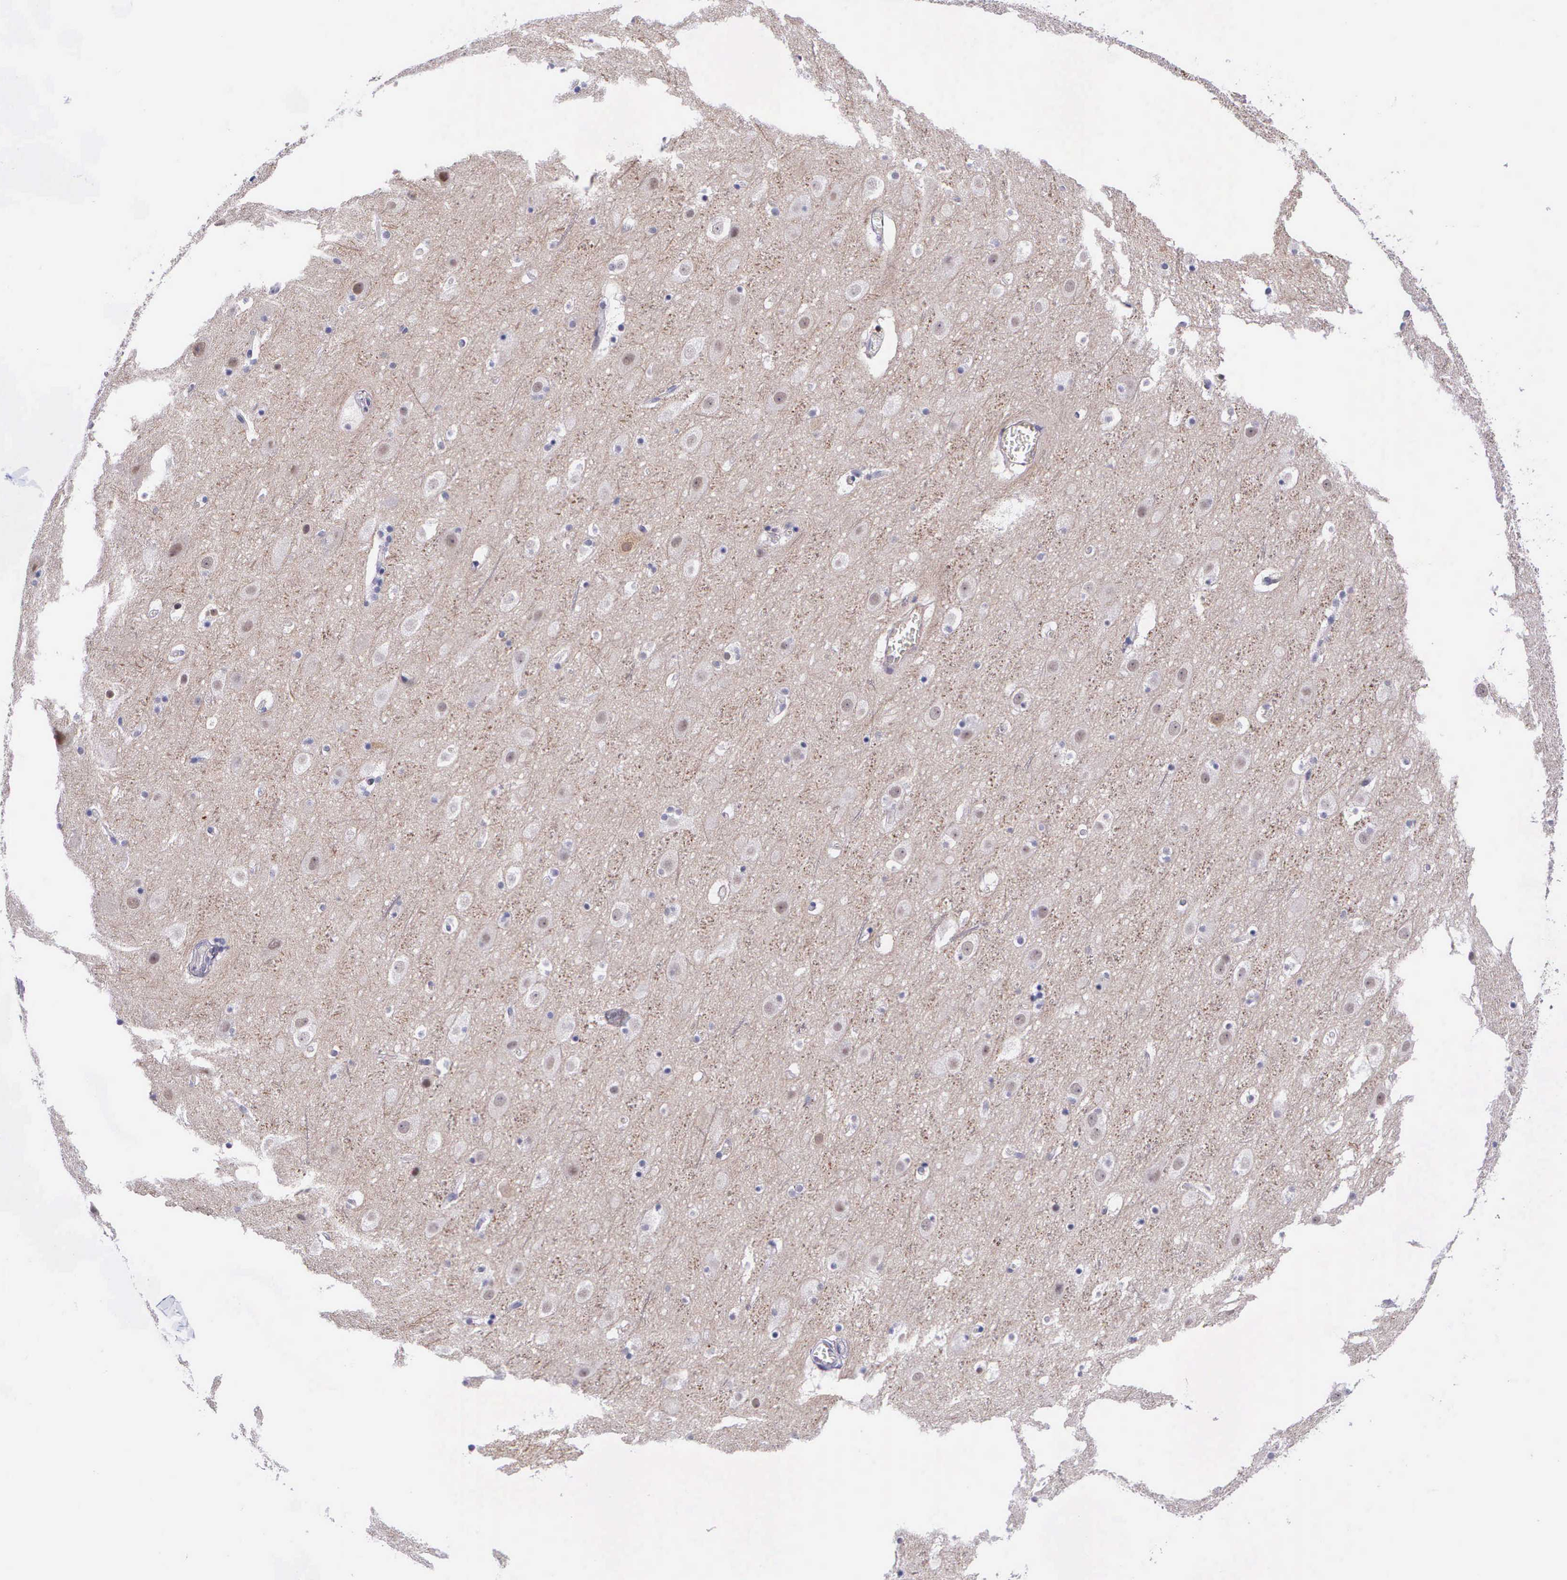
{"staining": {"intensity": "negative", "quantity": "none", "location": "none"}, "tissue": "cerebral cortex", "cell_type": "Endothelial cells", "image_type": "normal", "snomed": [{"axis": "morphology", "description": "Normal tissue, NOS"}, {"axis": "topography", "description": "Cerebral cortex"}], "caption": "DAB immunohistochemical staining of normal human cerebral cortex shows no significant staining in endothelial cells. (DAB IHC with hematoxylin counter stain).", "gene": "AHNAK2", "patient": {"sex": "male", "age": 45}}